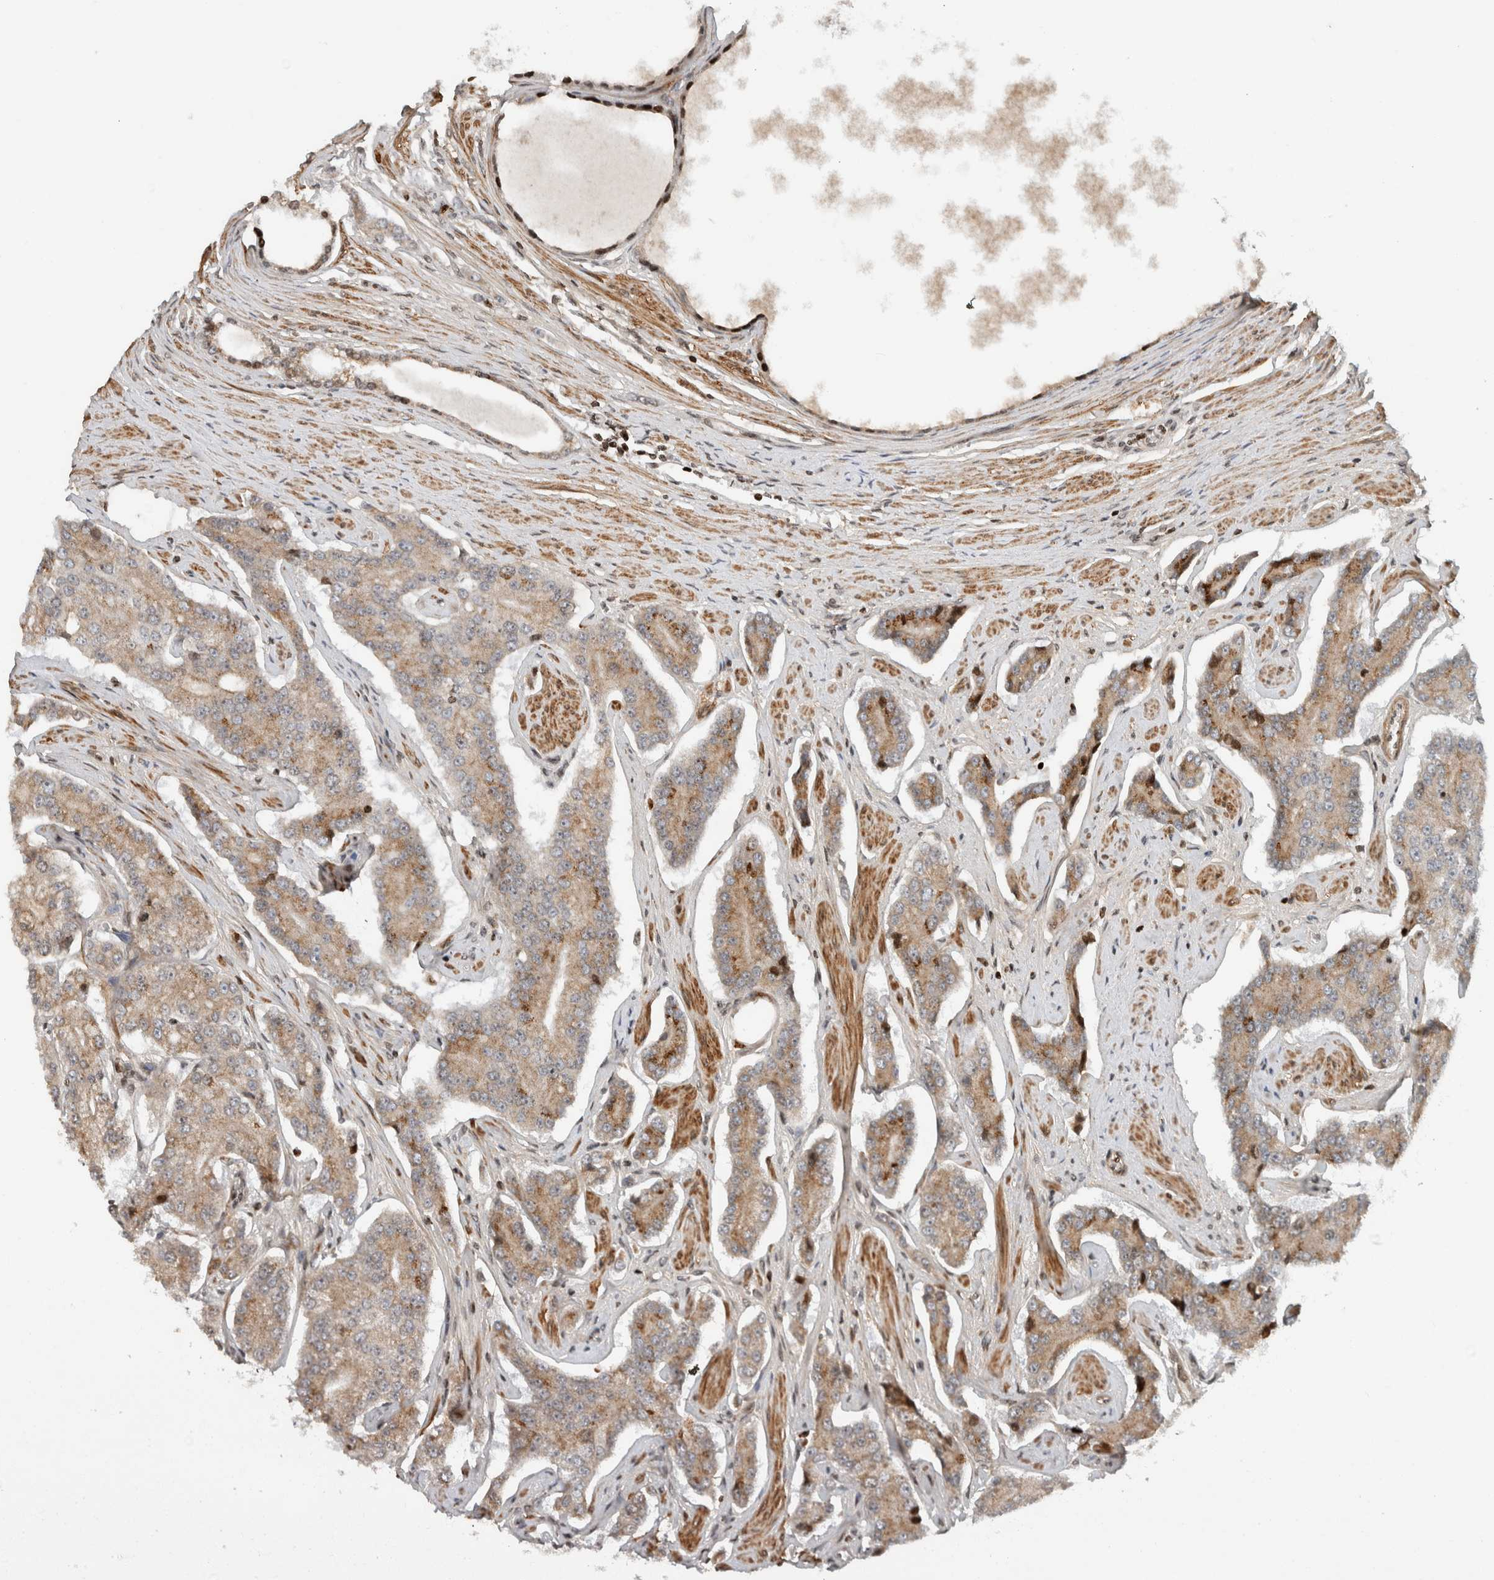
{"staining": {"intensity": "moderate", "quantity": ">75%", "location": "cytoplasmic/membranous"}, "tissue": "prostate cancer", "cell_type": "Tumor cells", "image_type": "cancer", "snomed": [{"axis": "morphology", "description": "Adenocarcinoma, High grade"}, {"axis": "topography", "description": "Prostate"}], "caption": "This micrograph reveals prostate cancer stained with immunohistochemistry (IHC) to label a protein in brown. The cytoplasmic/membranous of tumor cells show moderate positivity for the protein. Nuclei are counter-stained blue.", "gene": "GINS4", "patient": {"sex": "male", "age": 71}}